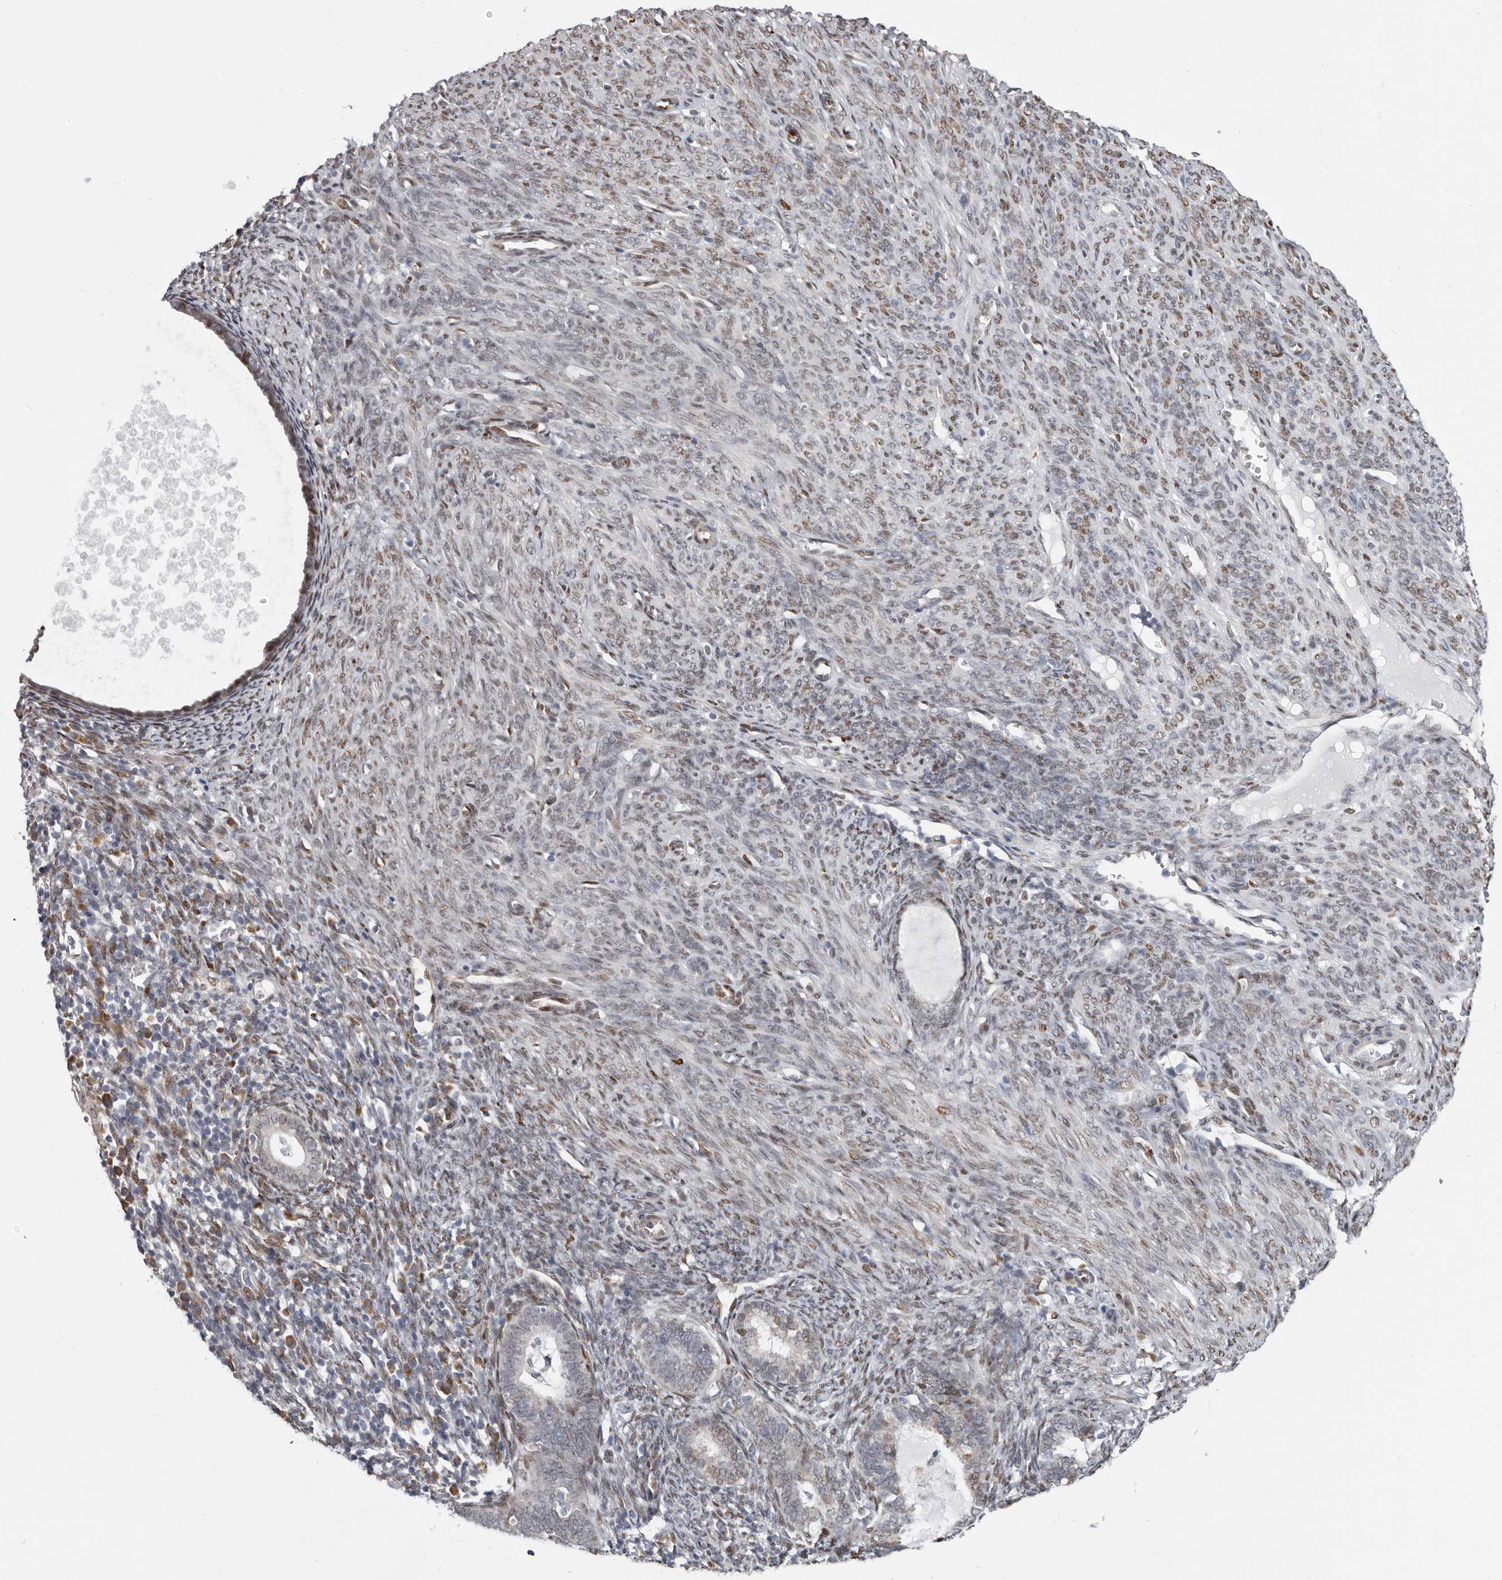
{"staining": {"intensity": "moderate", "quantity": "25%-75%", "location": "nuclear"}, "tissue": "endometrial cancer", "cell_type": "Tumor cells", "image_type": "cancer", "snomed": [{"axis": "morphology", "description": "Adenocarcinoma, NOS"}, {"axis": "topography", "description": "Uterus"}], "caption": "Moderate nuclear positivity for a protein is present in approximately 25%-75% of tumor cells of endometrial cancer using immunohistochemistry.", "gene": "SRP19", "patient": {"sex": "female", "age": 77}}